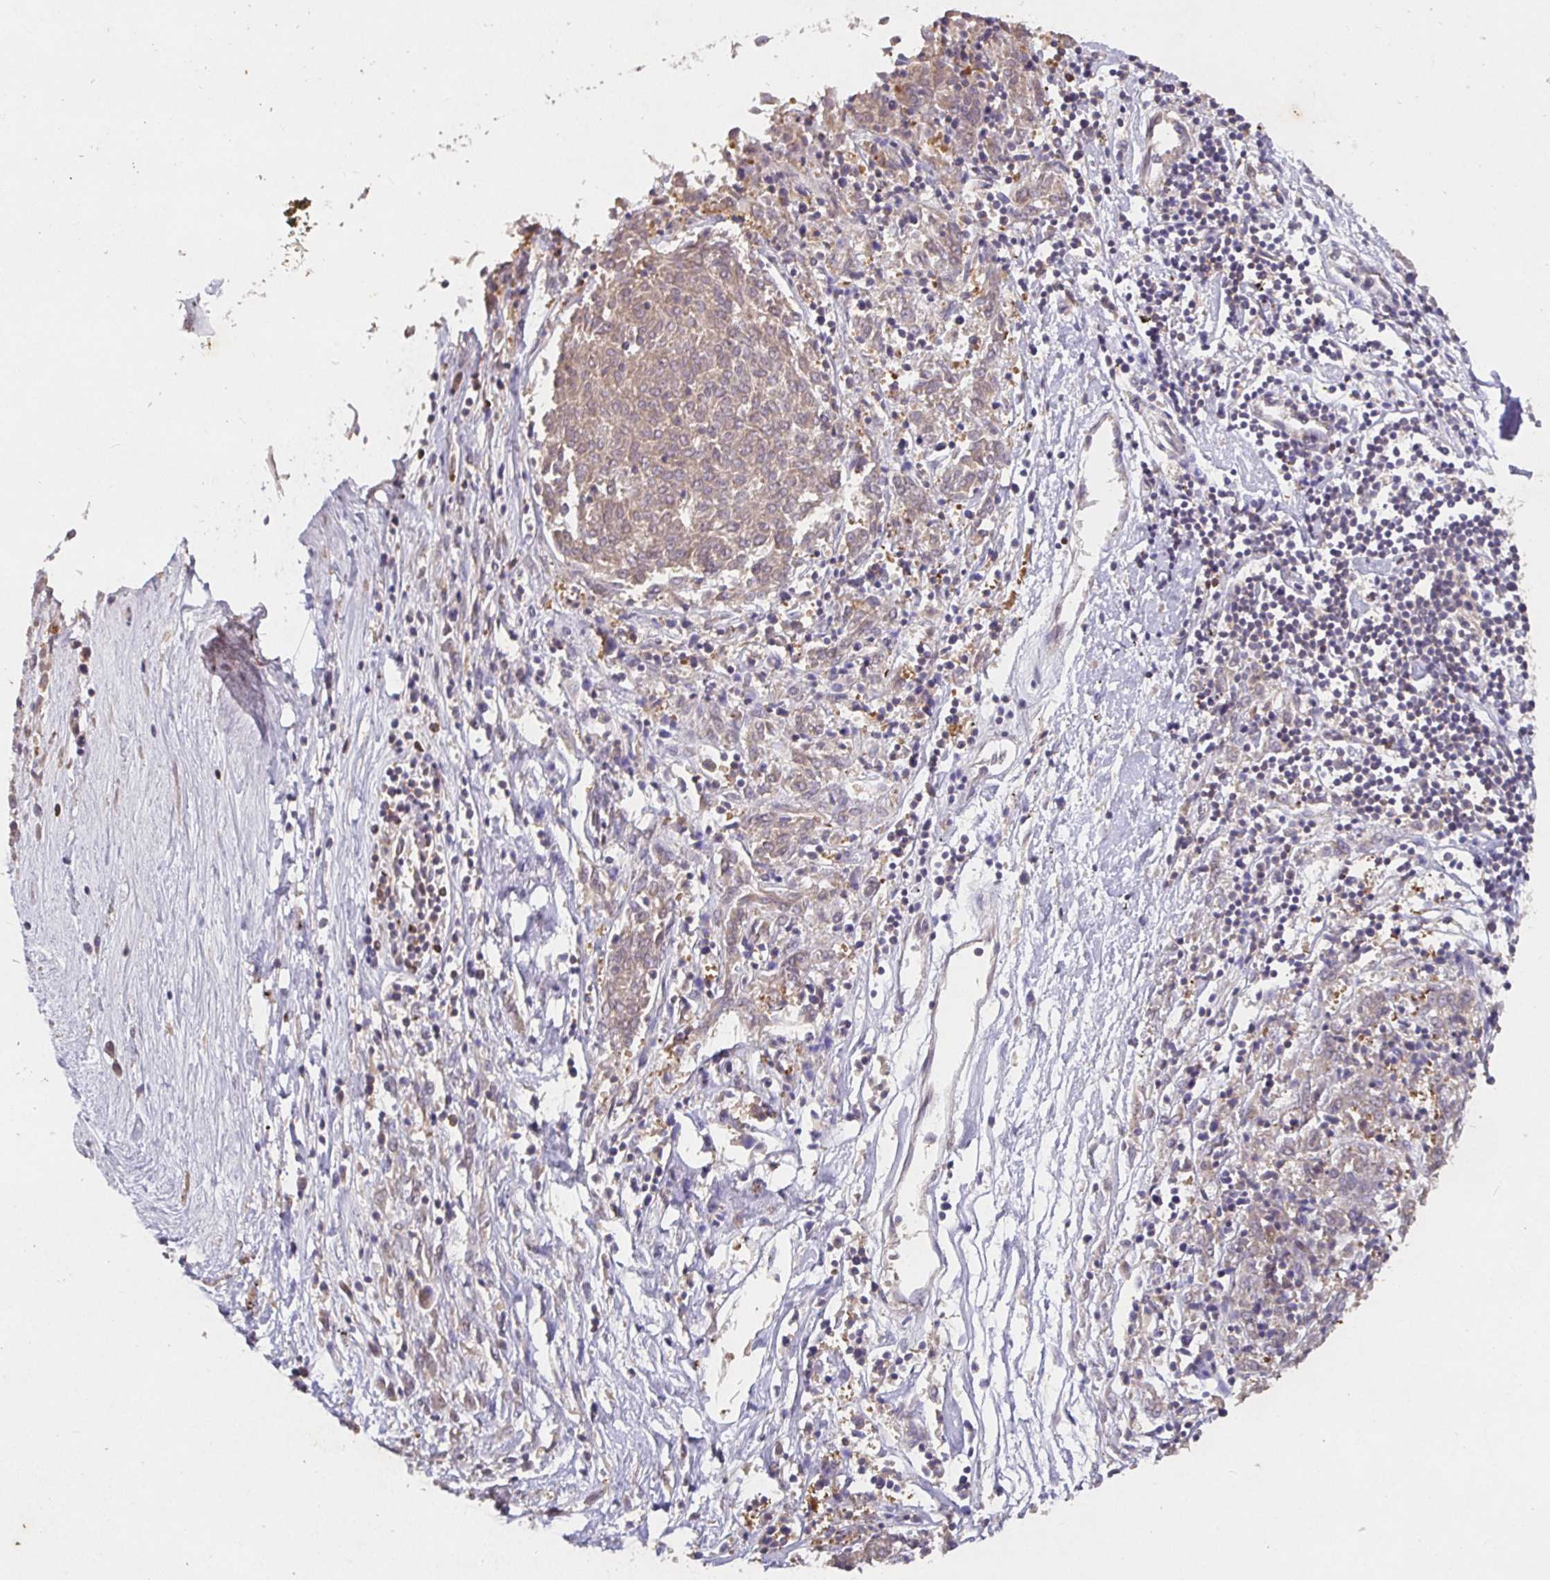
{"staining": {"intensity": "moderate", "quantity": ">75%", "location": "cytoplasmic/membranous"}, "tissue": "melanoma", "cell_type": "Tumor cells", "image_type": "cancer", "snomed": [{"axis": "morphology", "description": "Malignant melanoma, NOS"}, {"axis": "topography", "description": "Skin"}], "caption": "A brown stain labels moderate cytoplasmic/membranous positivity of a protein in malignant melanoma tumor cells. (DAB (3,3'-diaminobenzidine) IHC, brown staining for protein, blue staining for nuclei).", "gene": "SHISA4", "patient": {"sex": "female", "age": 72}}